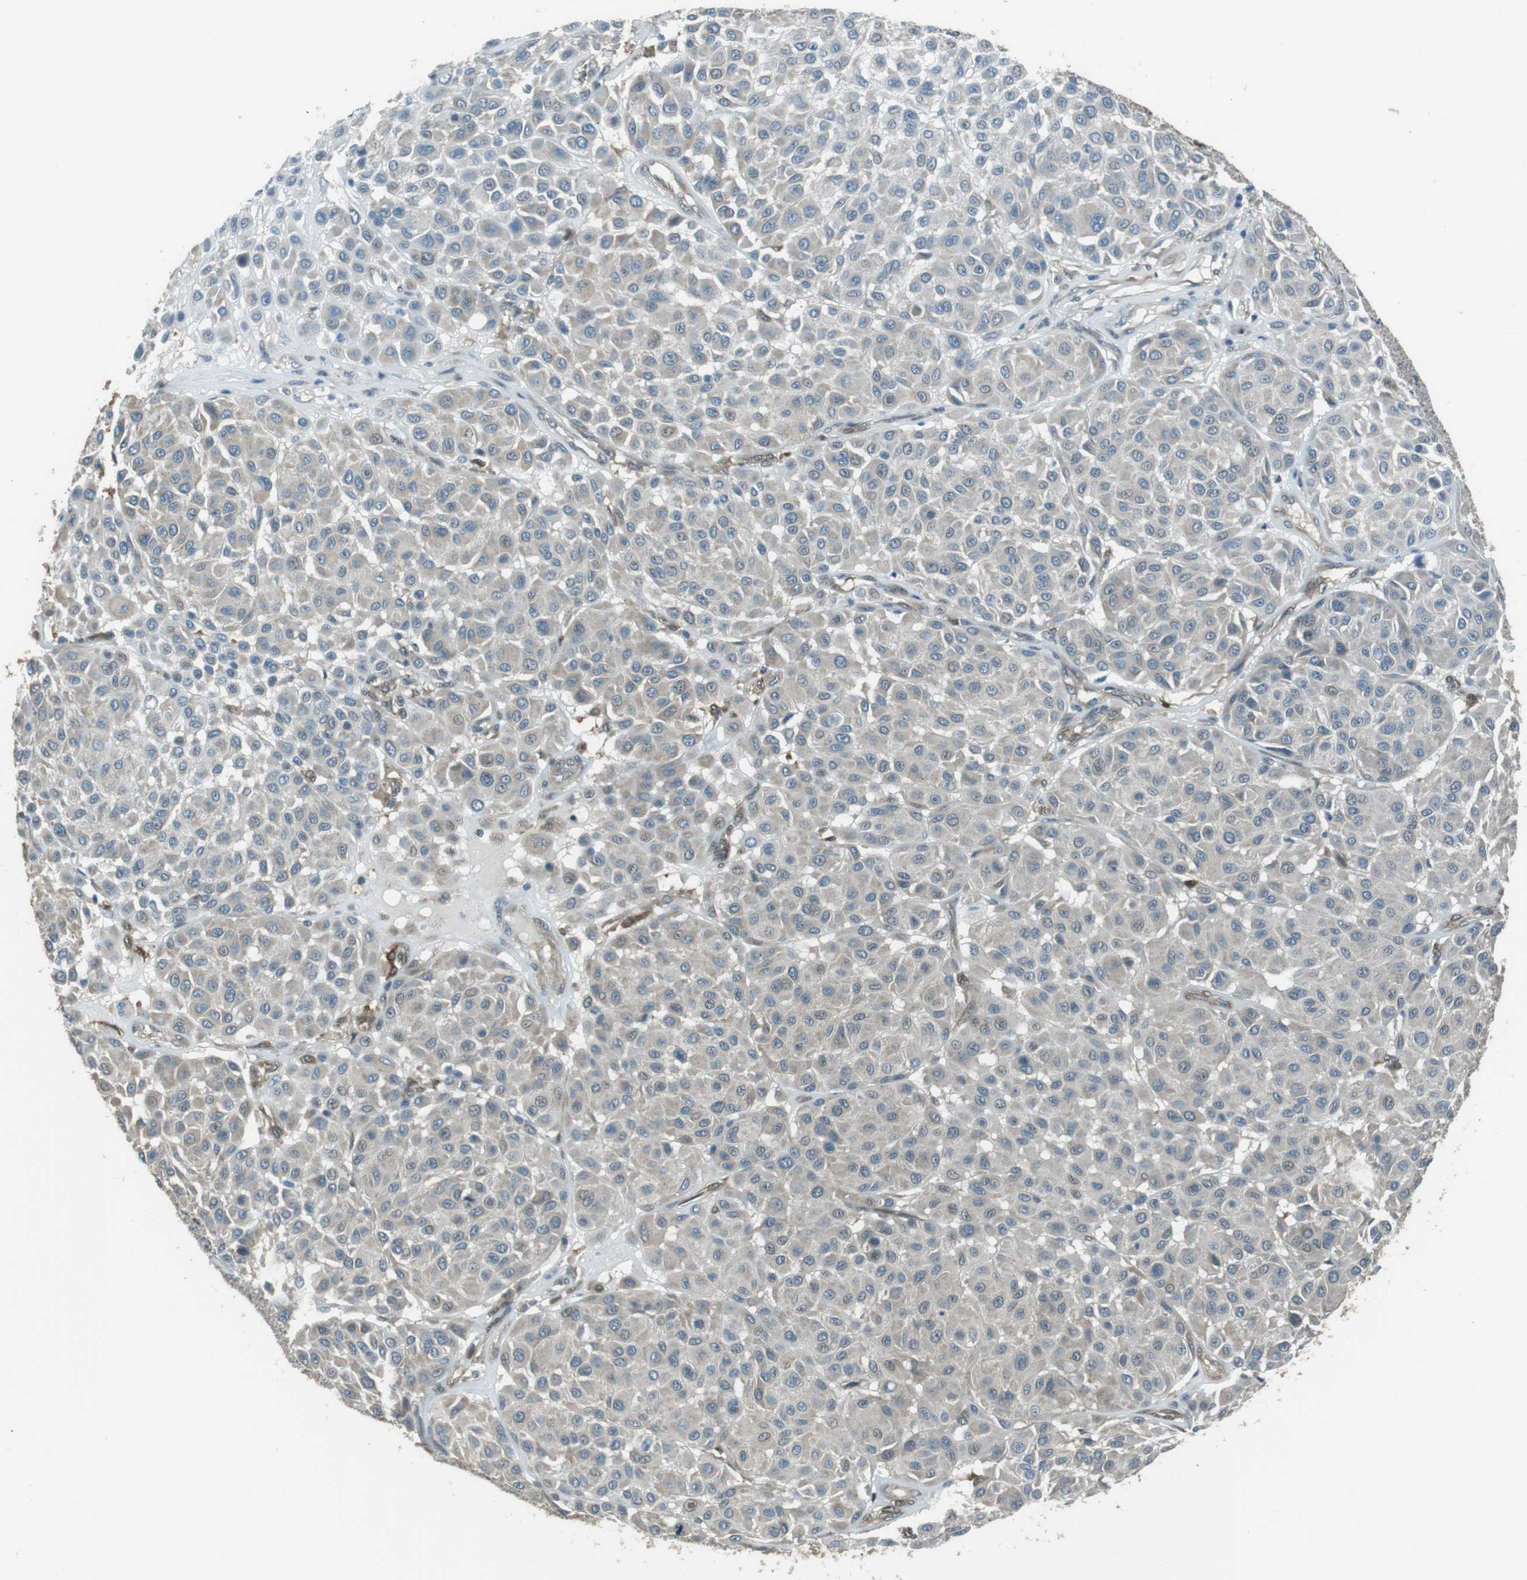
{"staining": {"intensity": "negative", "quantity": "none", "location": "none"}, "tissue": "melanoma", "cell_type": "Tumor cells", "image_type": "cancer", "snomed": [{"axis": "morphology", "description": "Malignant melanoma, Metastatic site"}, {"axis": "topography", "description": "Soft tissue"}], "caption": "Immunohistochemical staining of melanoma reveals no significant staining in tumor cells. Nuclei are stained in blue.", "gene": "MFAP3", "patient": {"sex": "male", "age": 41}}